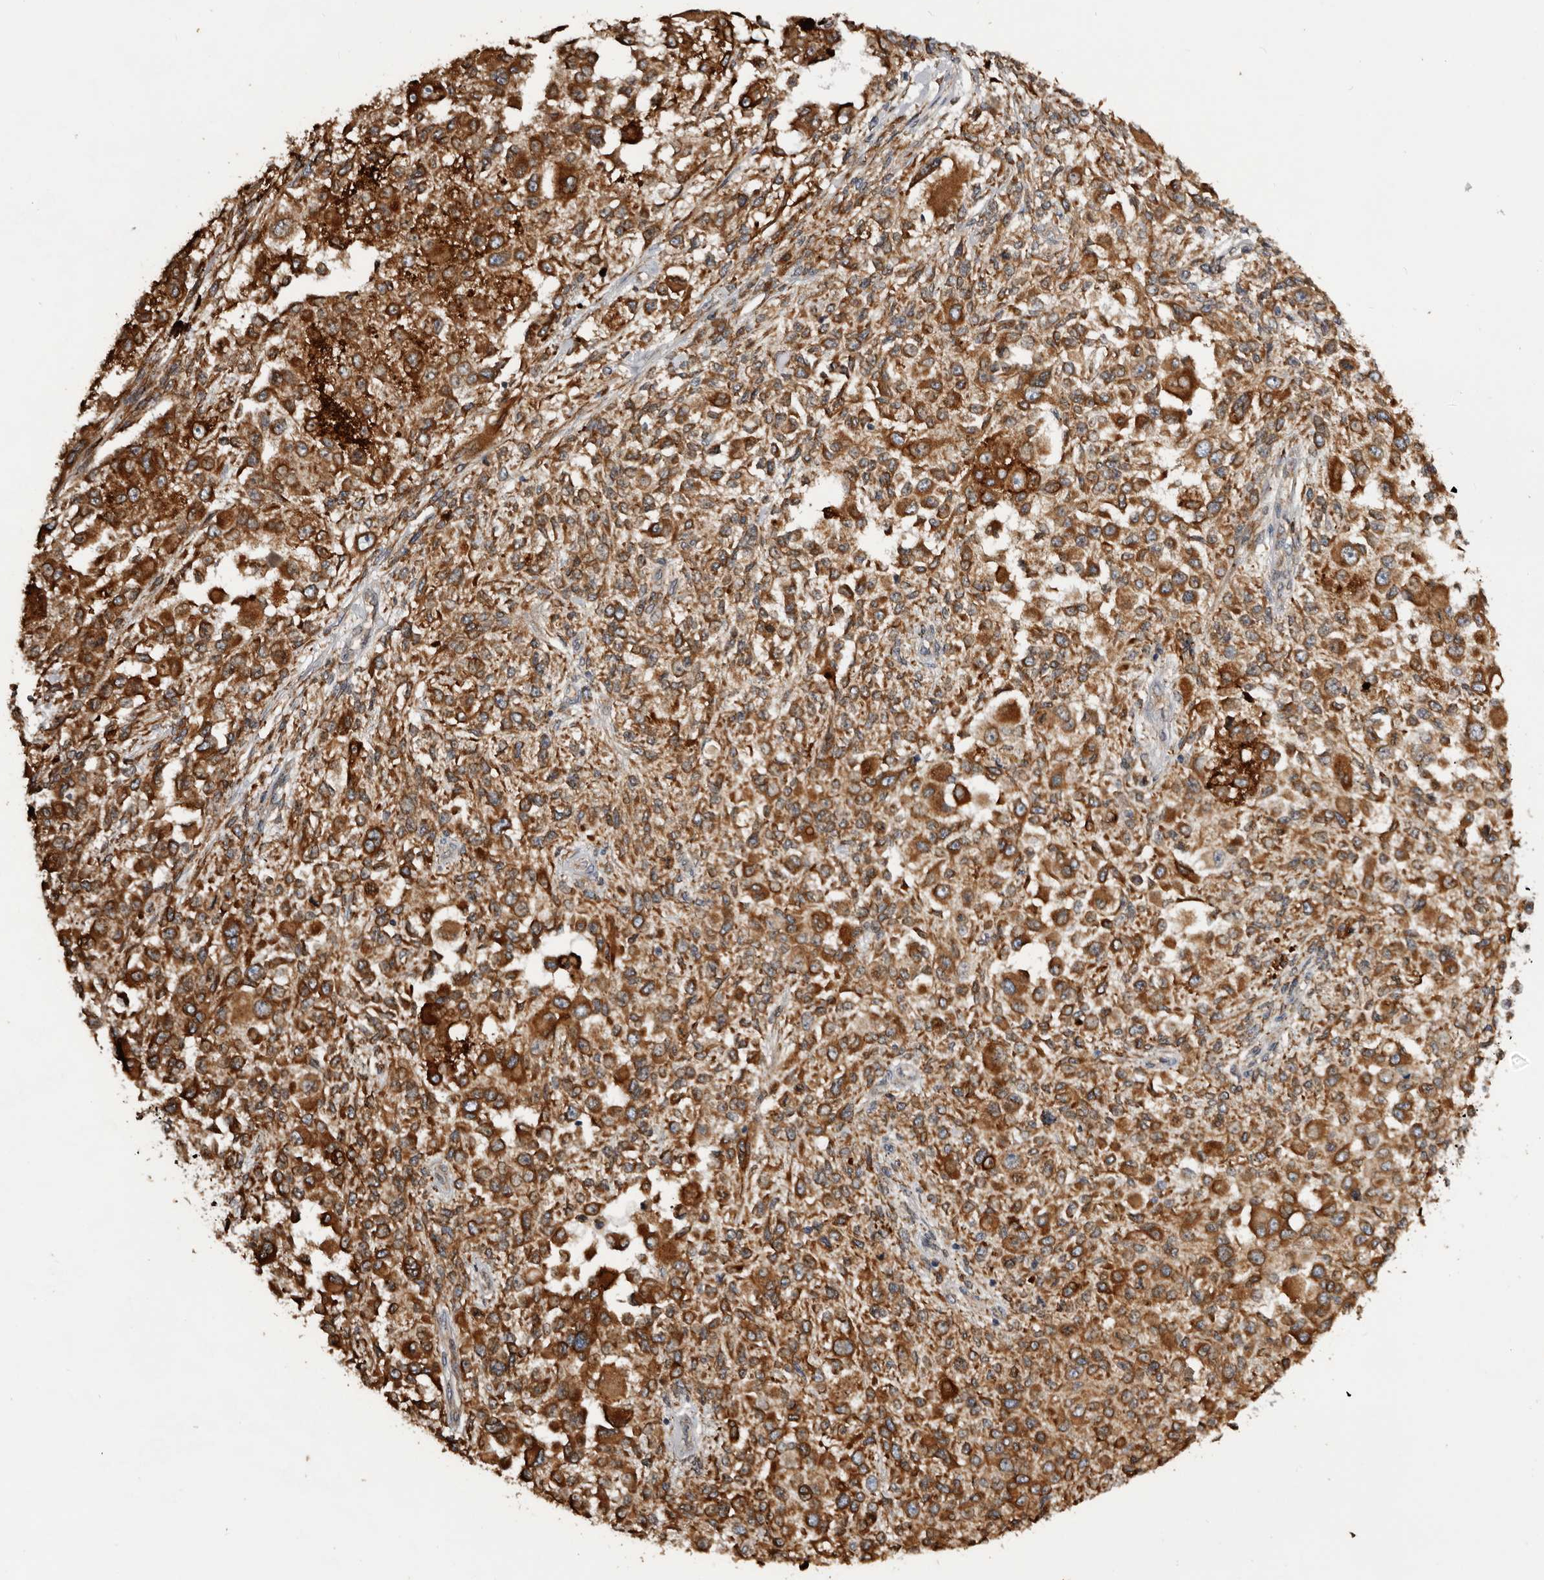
{"staining": {"intensity": "strong", "quantity": ">75%", "location": "cytoplasmic/membranous"}, "tissue": "melanoma", "cell_type": "Tumor cells", "image_type": "cancer", "snomed": [{"axis": "morphology", "description": "Necrosis, NOS"}, {"axis": "morphology", "description": "Malignant melanoma, NOS"}, {"axis": "topography", "description": "Skin"}], "caption": "Malignant melanoma stained with a protein marker shows strong staining in tumor cells.", "gene": "INKA2", "patient": {"sex": "female", "age": 87}}